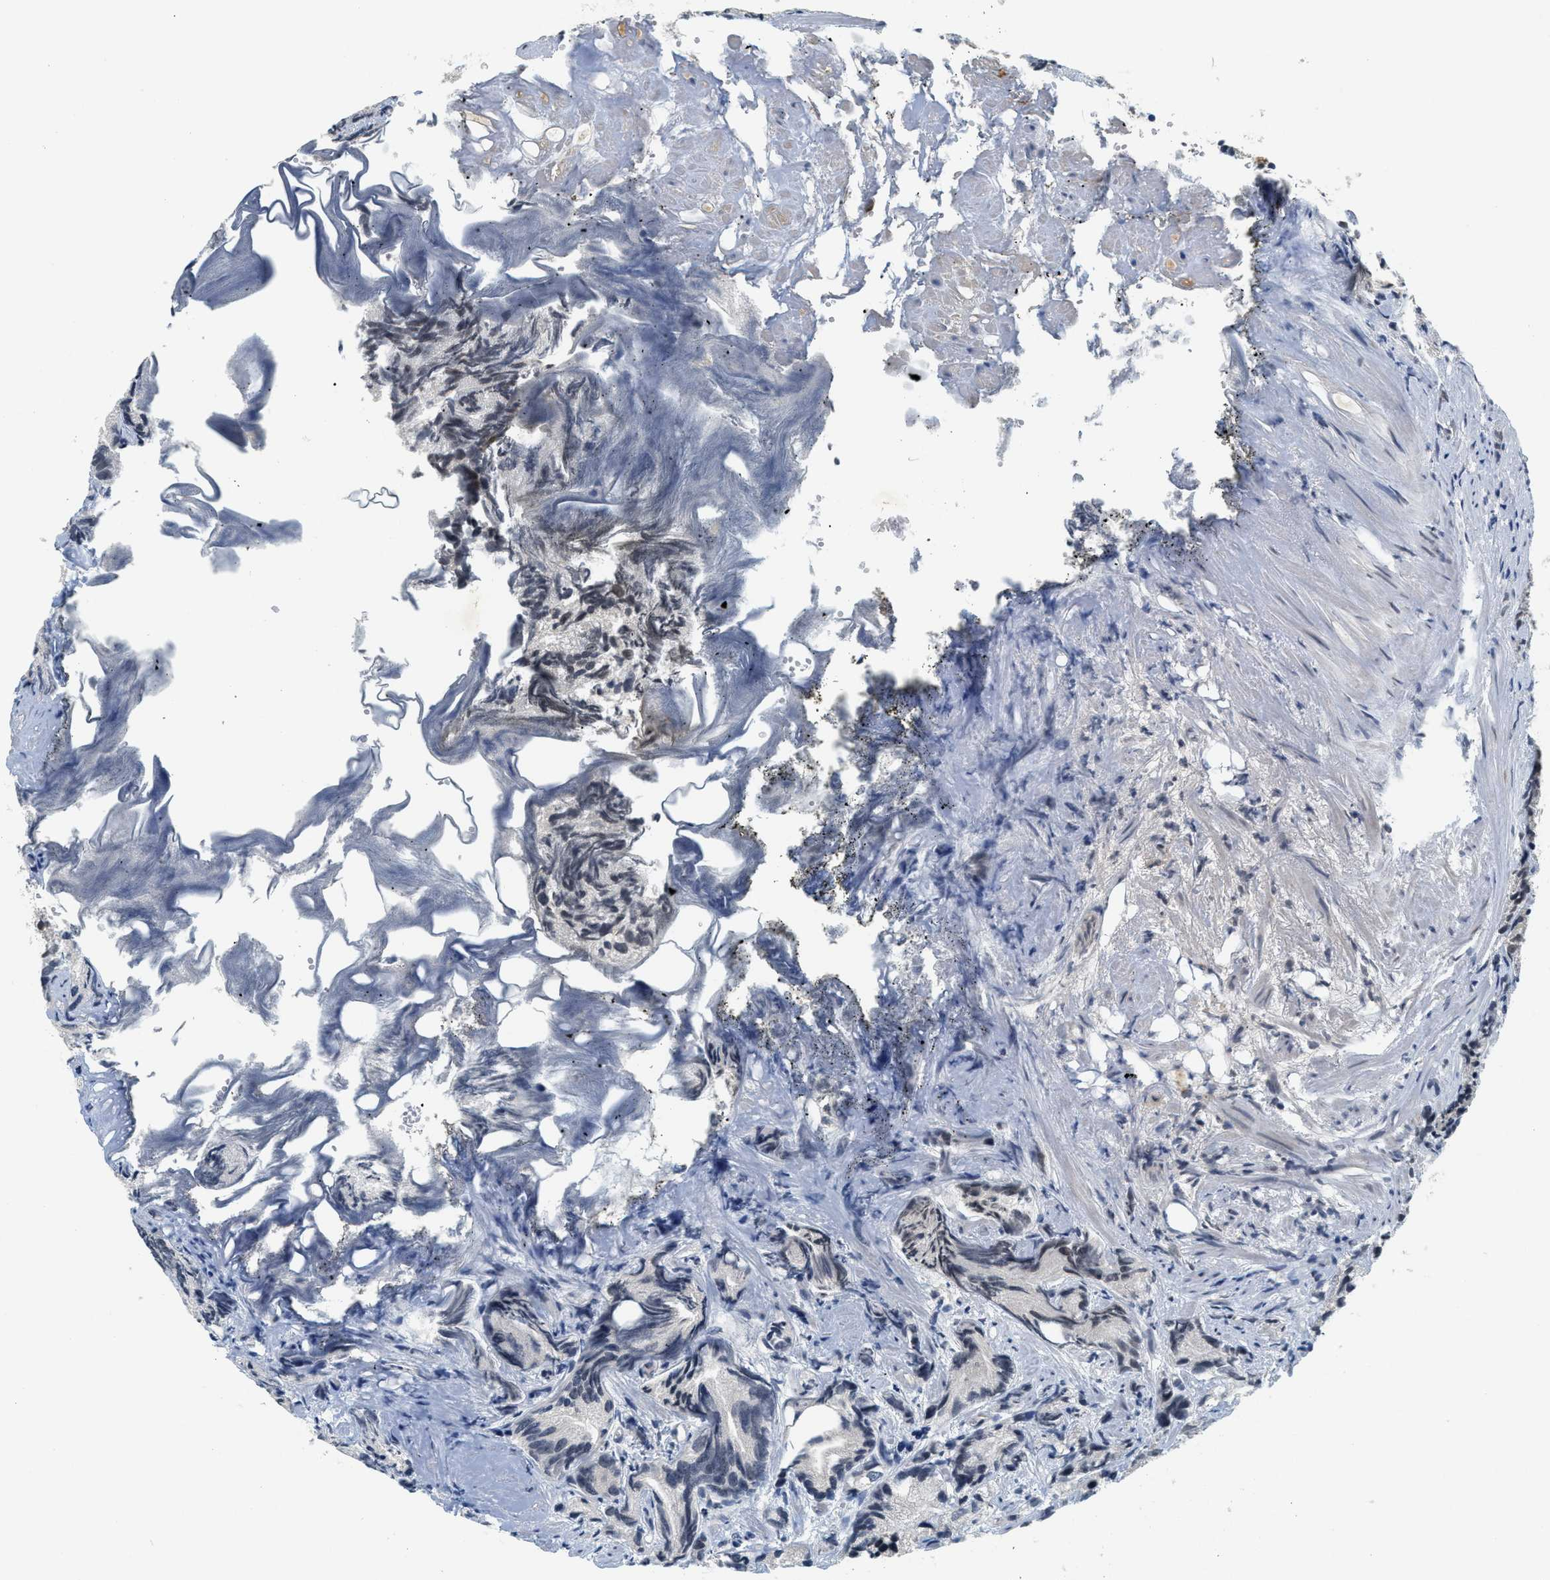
{"staining": {"intensity": "moderate", "quantity": "<25%", "location": "nuclear"}, "tissue": "prostate cancer", "cell_type": "Tumor cells", "image_type": "cancer", "snomed": [{"axis": "morphology", "description": "Adenocarcinoma, Low grade"}, {"axis": "topography", "description": "Prostate"}], "caption": "Human prostate low-grade adenocarcinoma stained with a protein marker demonstrates moderate staining in tumor cells.", "gene": "MZF1", "patient": {"sex": "male", "age": 89}}